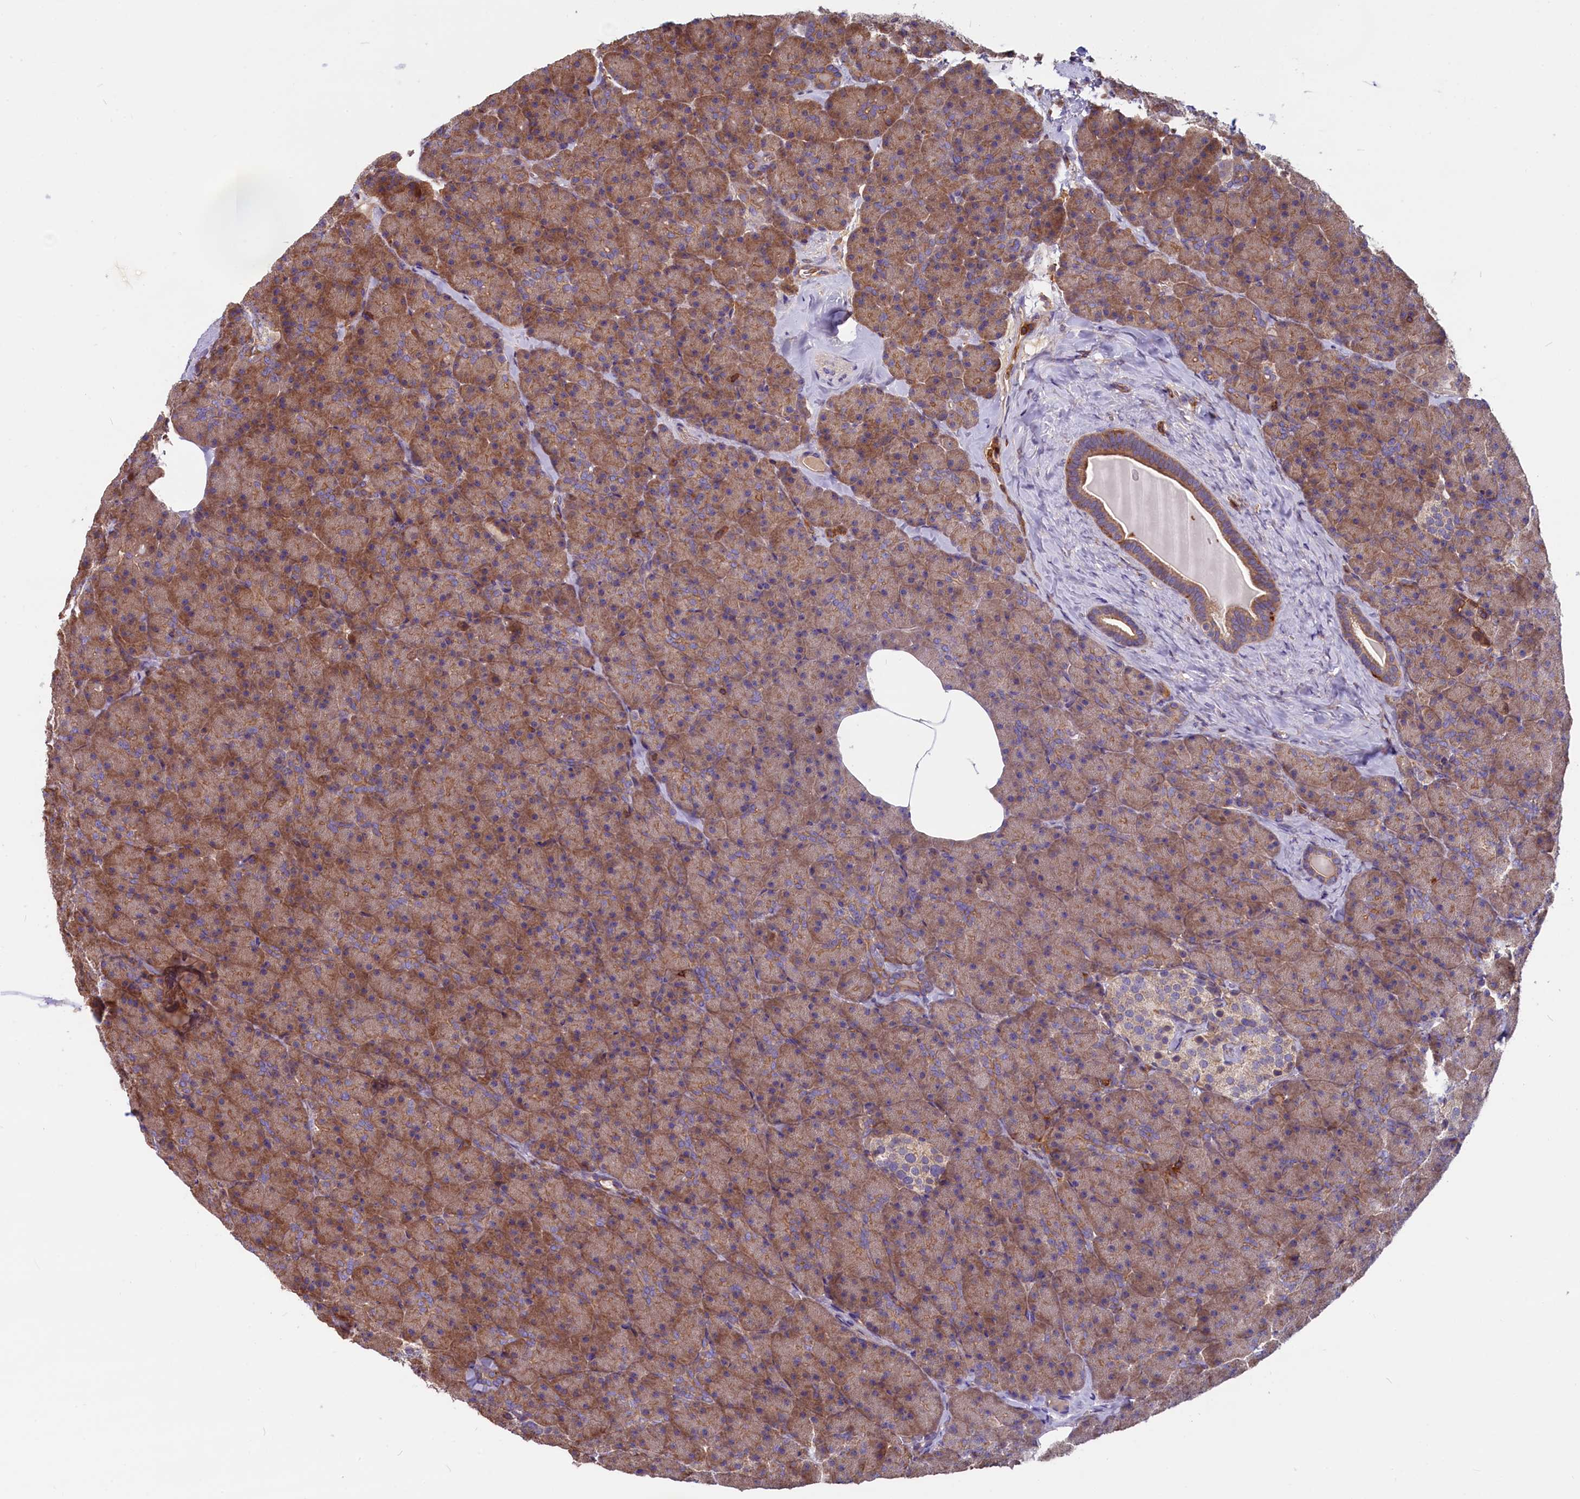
{"staining": {"intensity": "moderate", "quantity": ">75%", "location": "cytoplasmic/membranous"}, "tissue": "pancreas", "cell_type": "Exocrine glandular cells", "image_type": "normal", "snomed": [{"axis": "morphology", "description": "Normal tissue, NOS"}, {"axis": "topography", "description": "Pancreas"}], "caption": "Immunohistochemical staining of benign human pancreas demonstrates >75% levels of moderate cytoplasmic/membranous protein positivity in about >75% of exocrine glandular cells. (Stains: DAB (3,3'-diaminobenzidine) in brown, nuclei in blue, Microscopy: brightfield microscopy at high magnification).", "gene": "MYO9B", "patient": {"sex": "male", "age": 36}}